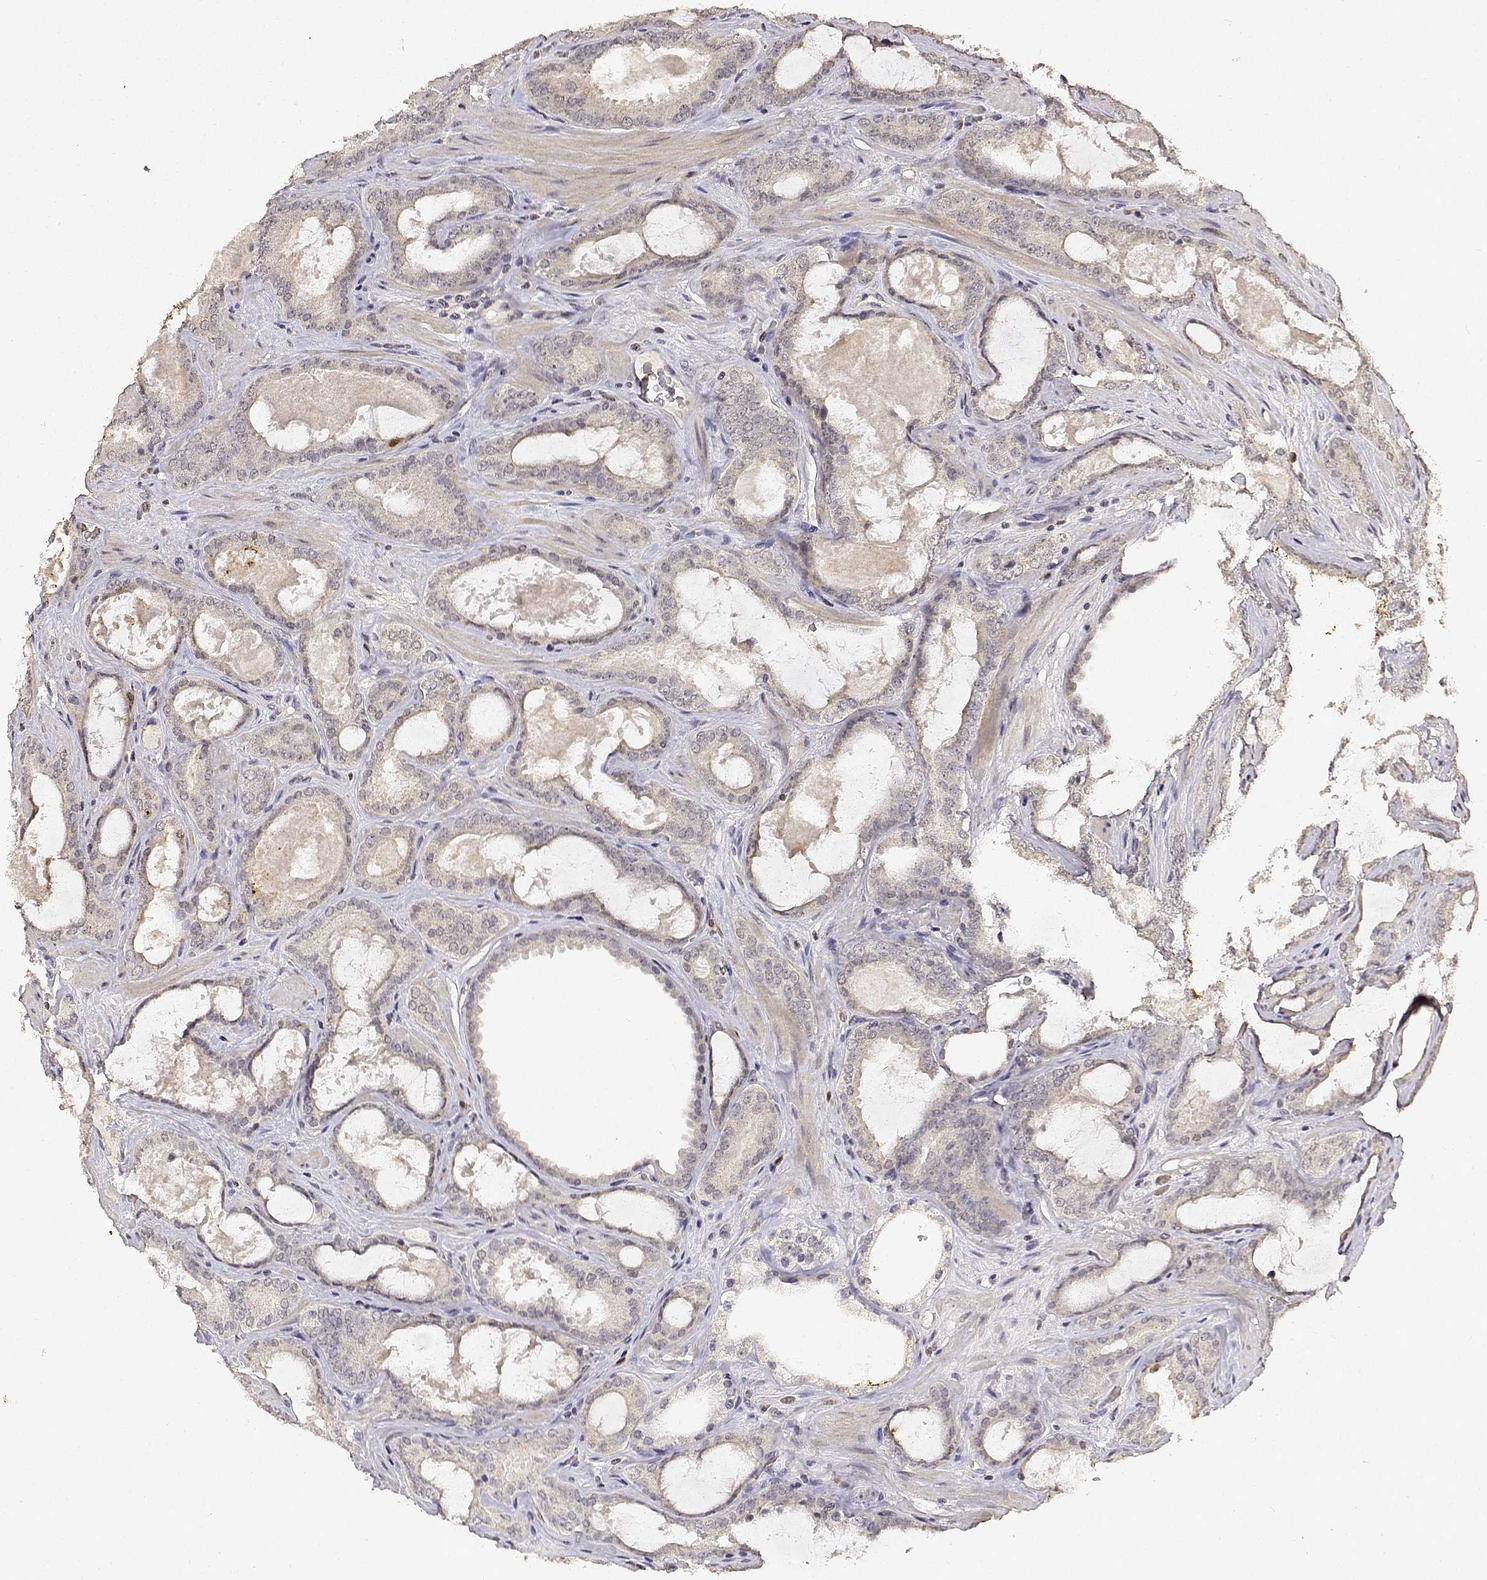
{"staining": {"intensity": "weak", "quantity": "25%-75%", "location": "cytoplasmic/membranous"}, "tissue": "prostate cancer", "cell_type": "Tumor cells", "image_type": "cancer", "snomed": [{"axis": "morphology", "description": "Adenocarcinoma, High grade"}, {"axis": "topography", "description": "Prostate"}], "caption": "Protein staining shows weak cytoplasmic/membranous positivity in about 25%-75% of tumor cells in prostate cancer.", "gene": "BDNF", "patient": {"sex": "male", "age": 63}}